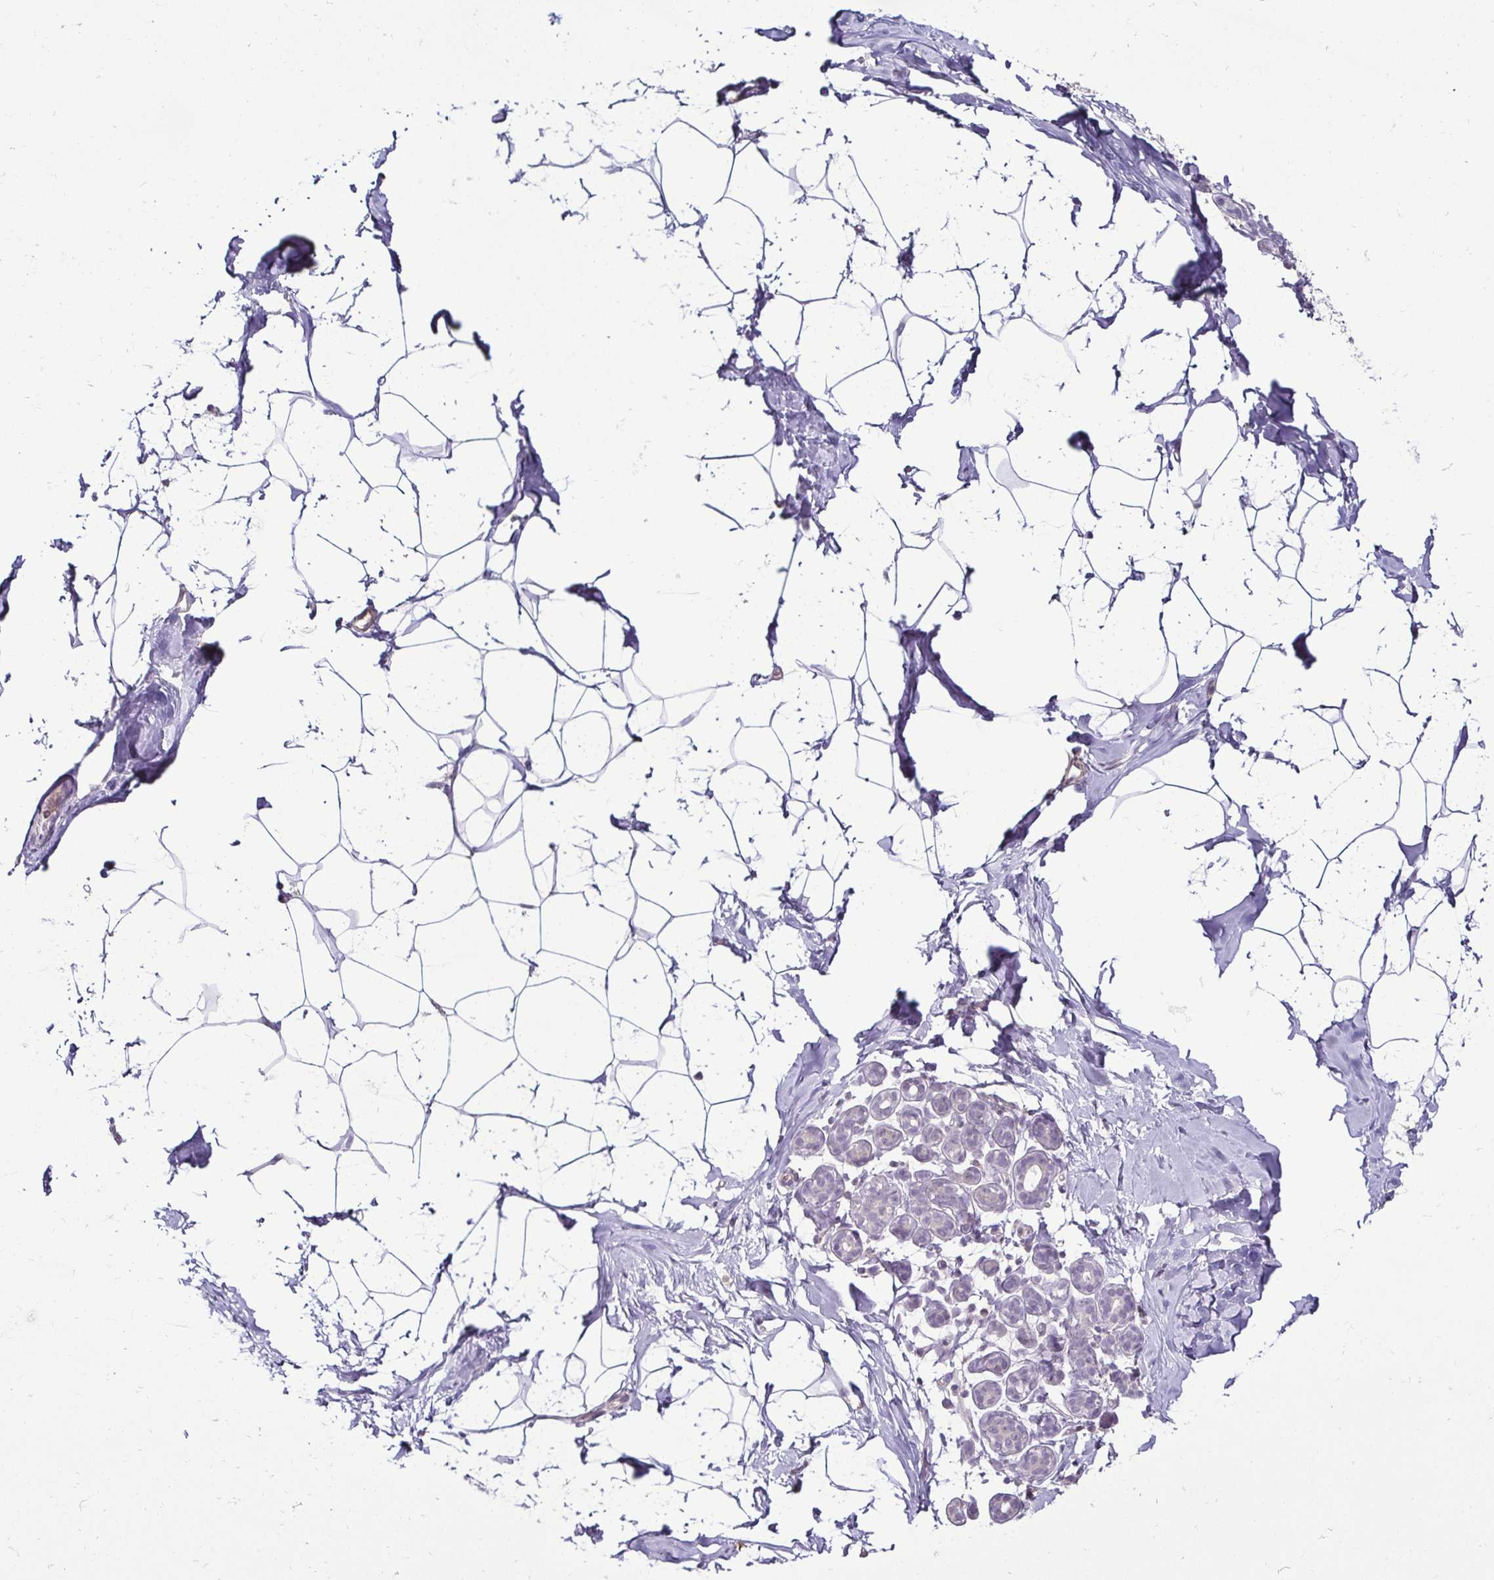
{"staining": {"intensity": "negative", "quantity": "none", "location": "none"}, "tissue": "breast", "cell_type": "Adipocytes", "image_type": "normal", "snomed": [{"axis": "morphology", "description": "Normal tissue, NOS"}, {"axis": "topography", "description": "Breast"}], "caption": "An IHC image of benign breast is shown. There is no staining in adipocytes of breast. (DAB (3,3'-diaminobenzidine) immunohistochemistry visualized using brightfield microscopy, high magnification).", "gene": "HOPX", "patient": {"sex": "female", "age": 32}}